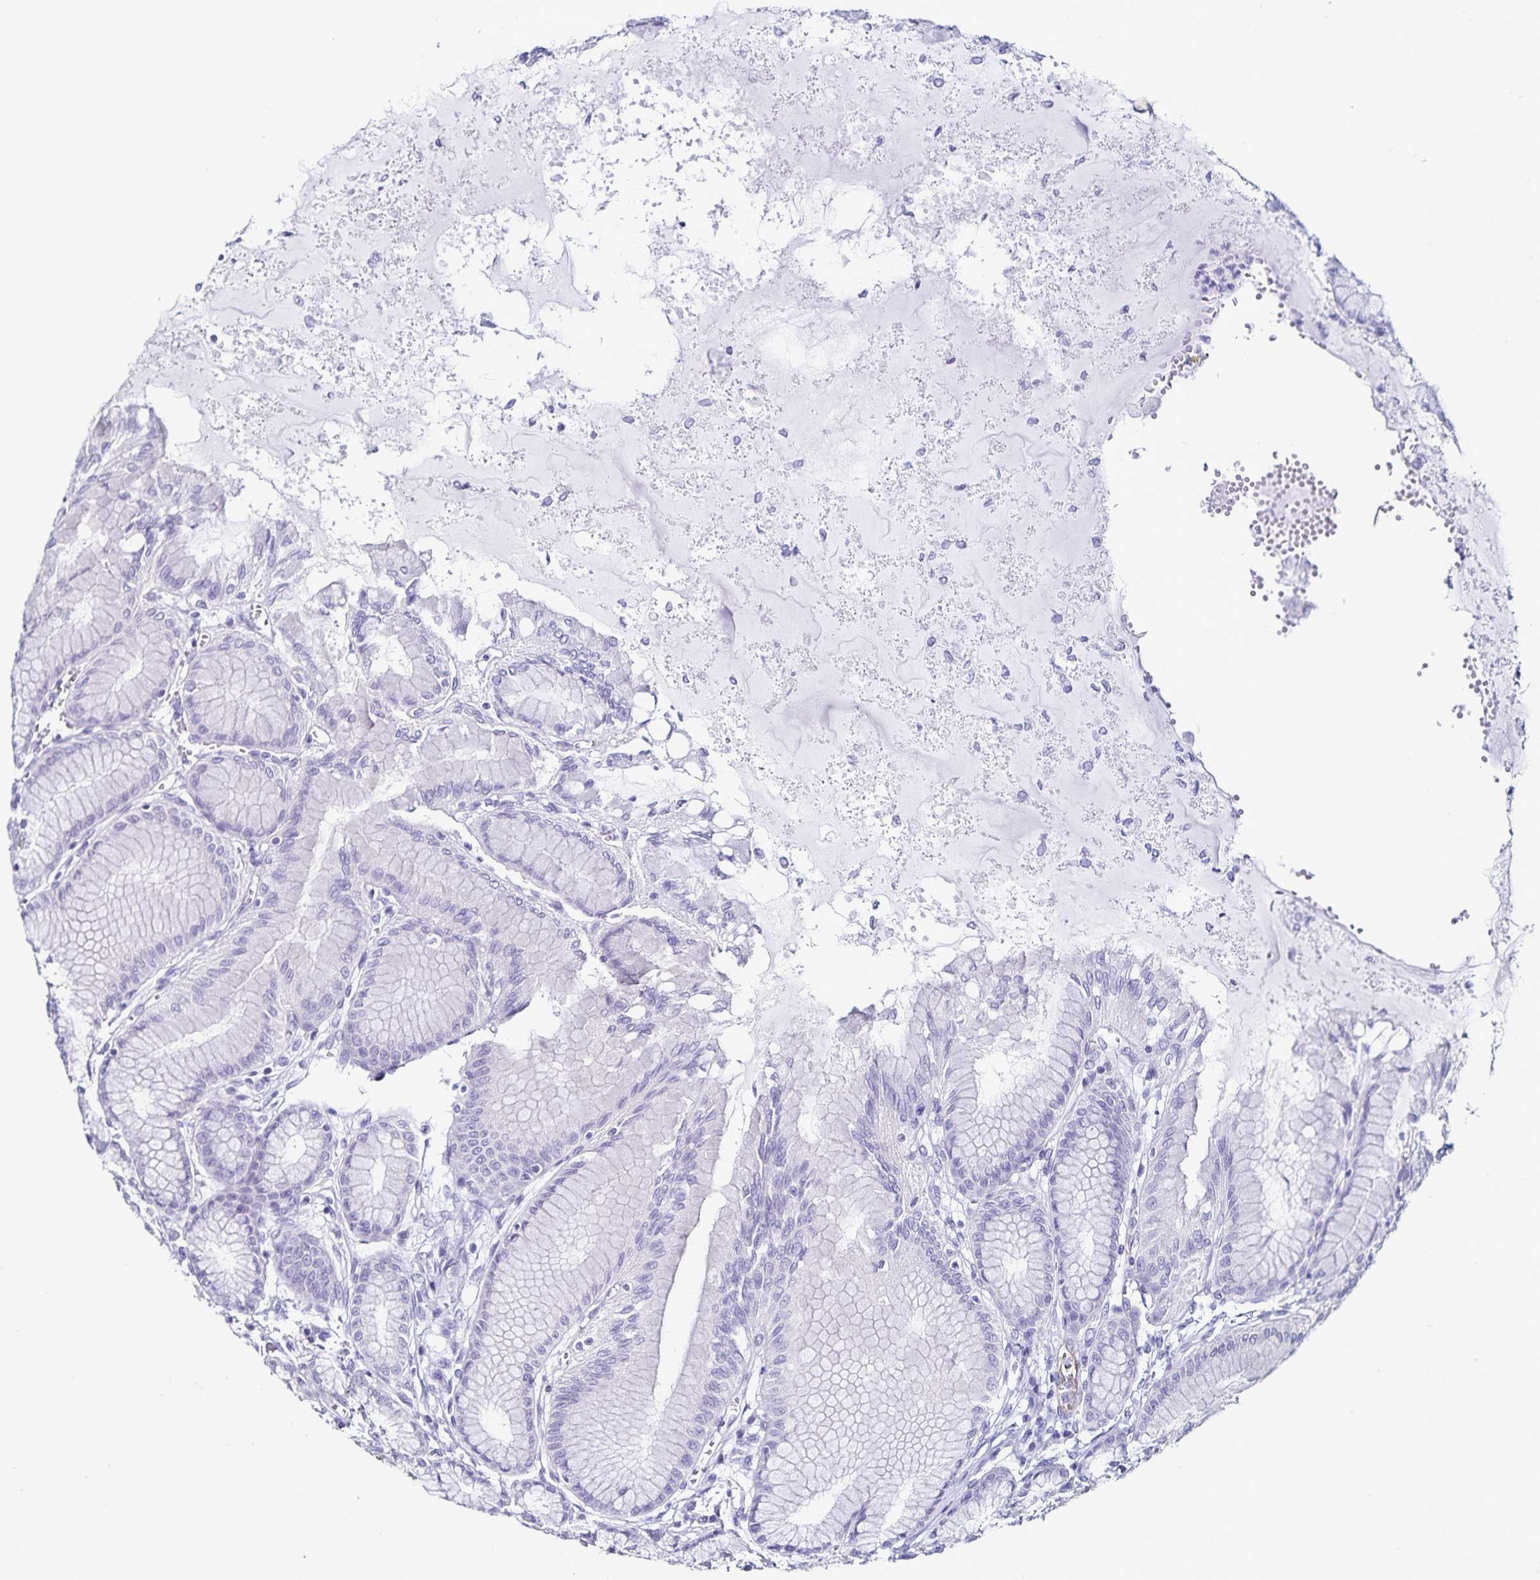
{"staining": {"intensity": "moderate", "quantity": "<25%", "location": "cytoplasmic/membranous"}, "tissue": "stomach", "cell_type": "Glandular cells", "image_type": "normal", "snomed": [{"axis": "morphology", "description": "Normal tissue, NOS"}, {"axis": "topography", "description": "Stomach"}, {"axis": "topography", "description": "Stomach, lower"}], "caption": "Benign stomach reveals moderate cytoplasmic/membranous staining in about <25% of glandular cells, visualized by immunohistochemistry. Using DAB (3,3'-diaminobenzidine) (brown) and hematoxylin (blue) stains, captured at high magnification using brightfield microscopy.", "gene": "TSPAN7", "patient": {"sex": "male", "age": 76}}